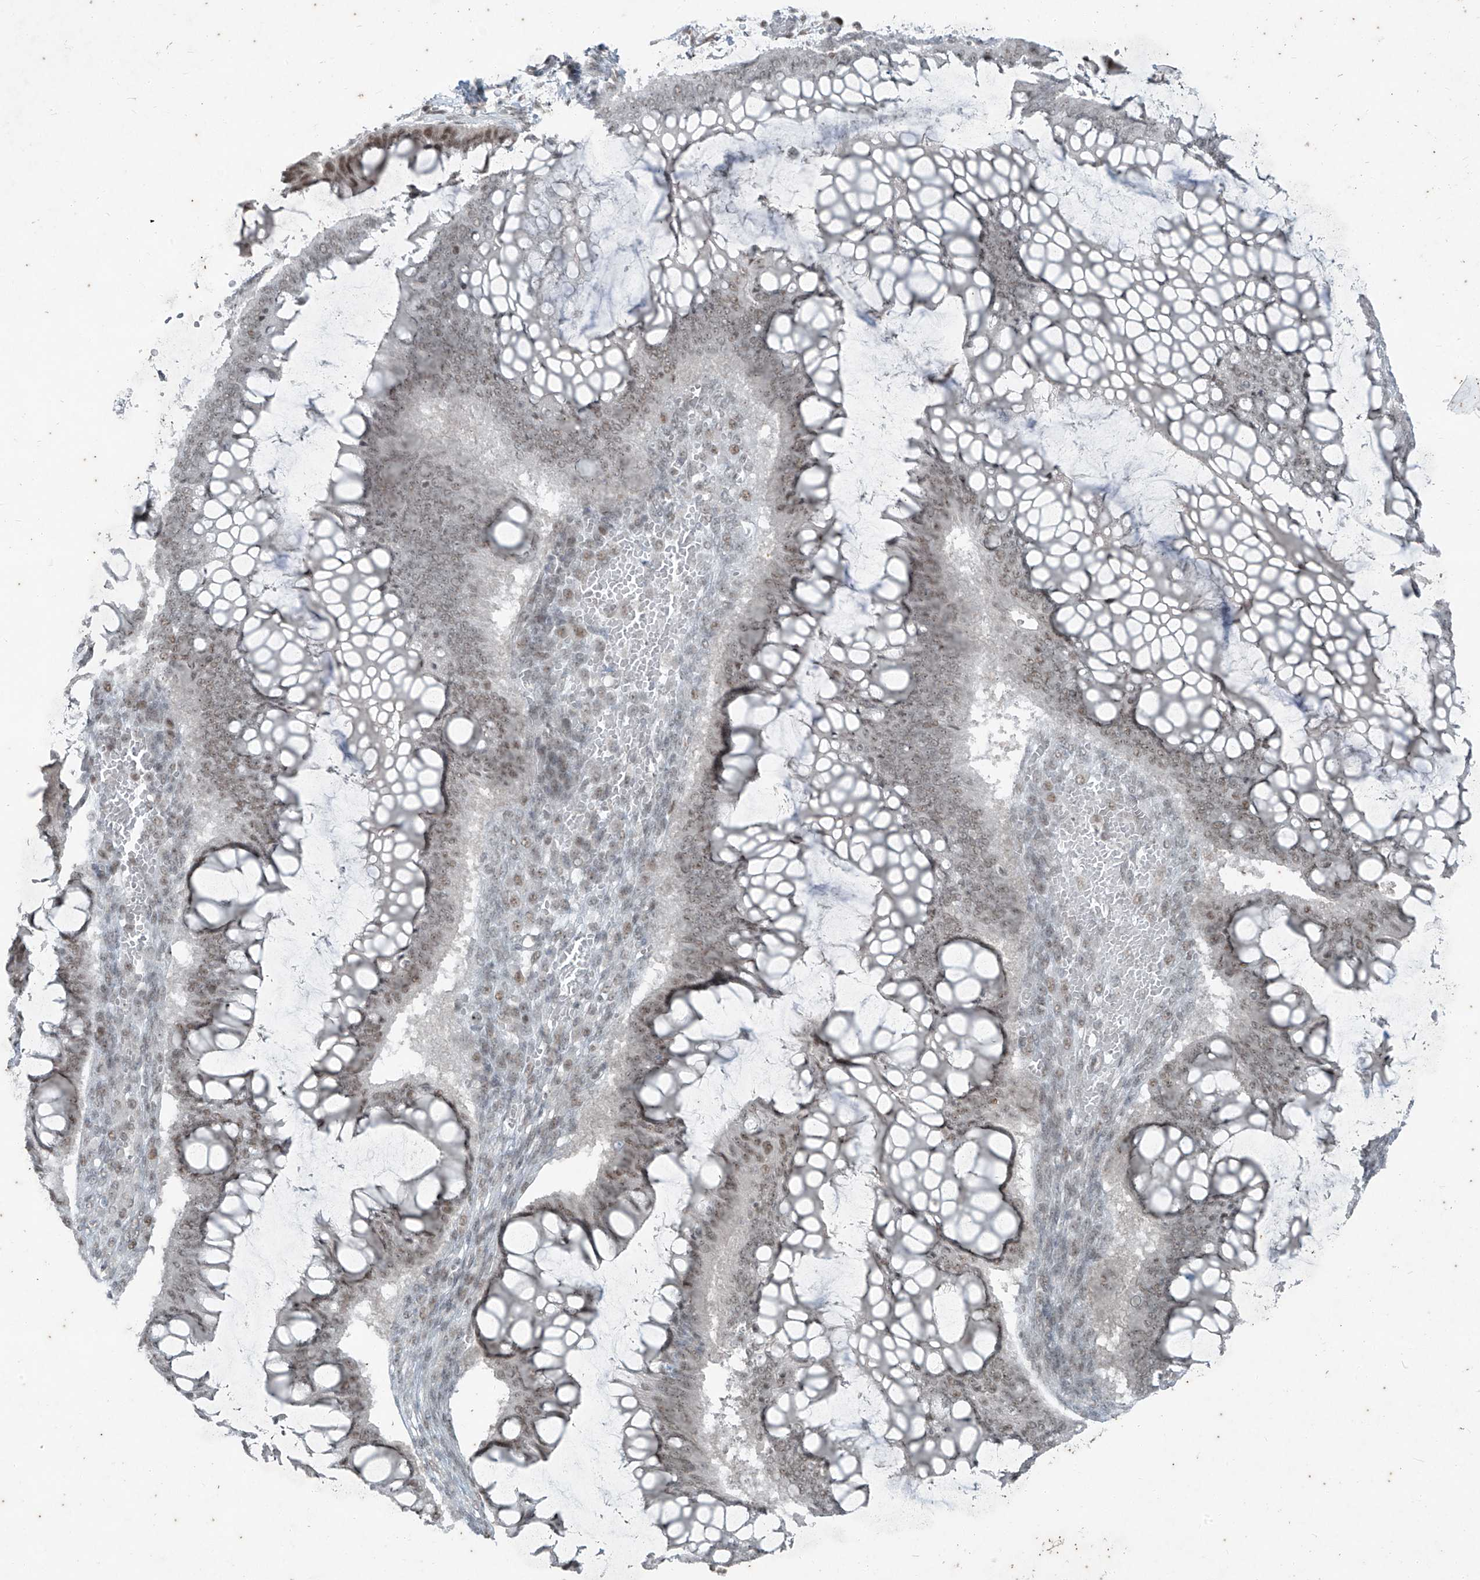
{"staining": {"intensity": "weak", "quantity": ">75%", "location": "nuclear"}, "tissue": "ovarian cancer", "cell_type": "Tumor cells", "image_type": "cancer", "snomed": [{"axis": "morphology", "description": "Cystadenocarcinoma, mucinous, NOS"}, {"axis": "topography", "description": "Ovary"}], "caption": "This micrograph exhibits immunohistochemistry staining of human mucinous cystadenocarcinoma (ovarian), with low weak nuclear staining in approximately >75% of tumor cells.", "gene": "ZNF354B", "patient": {"sex": "female", "age": 73}}